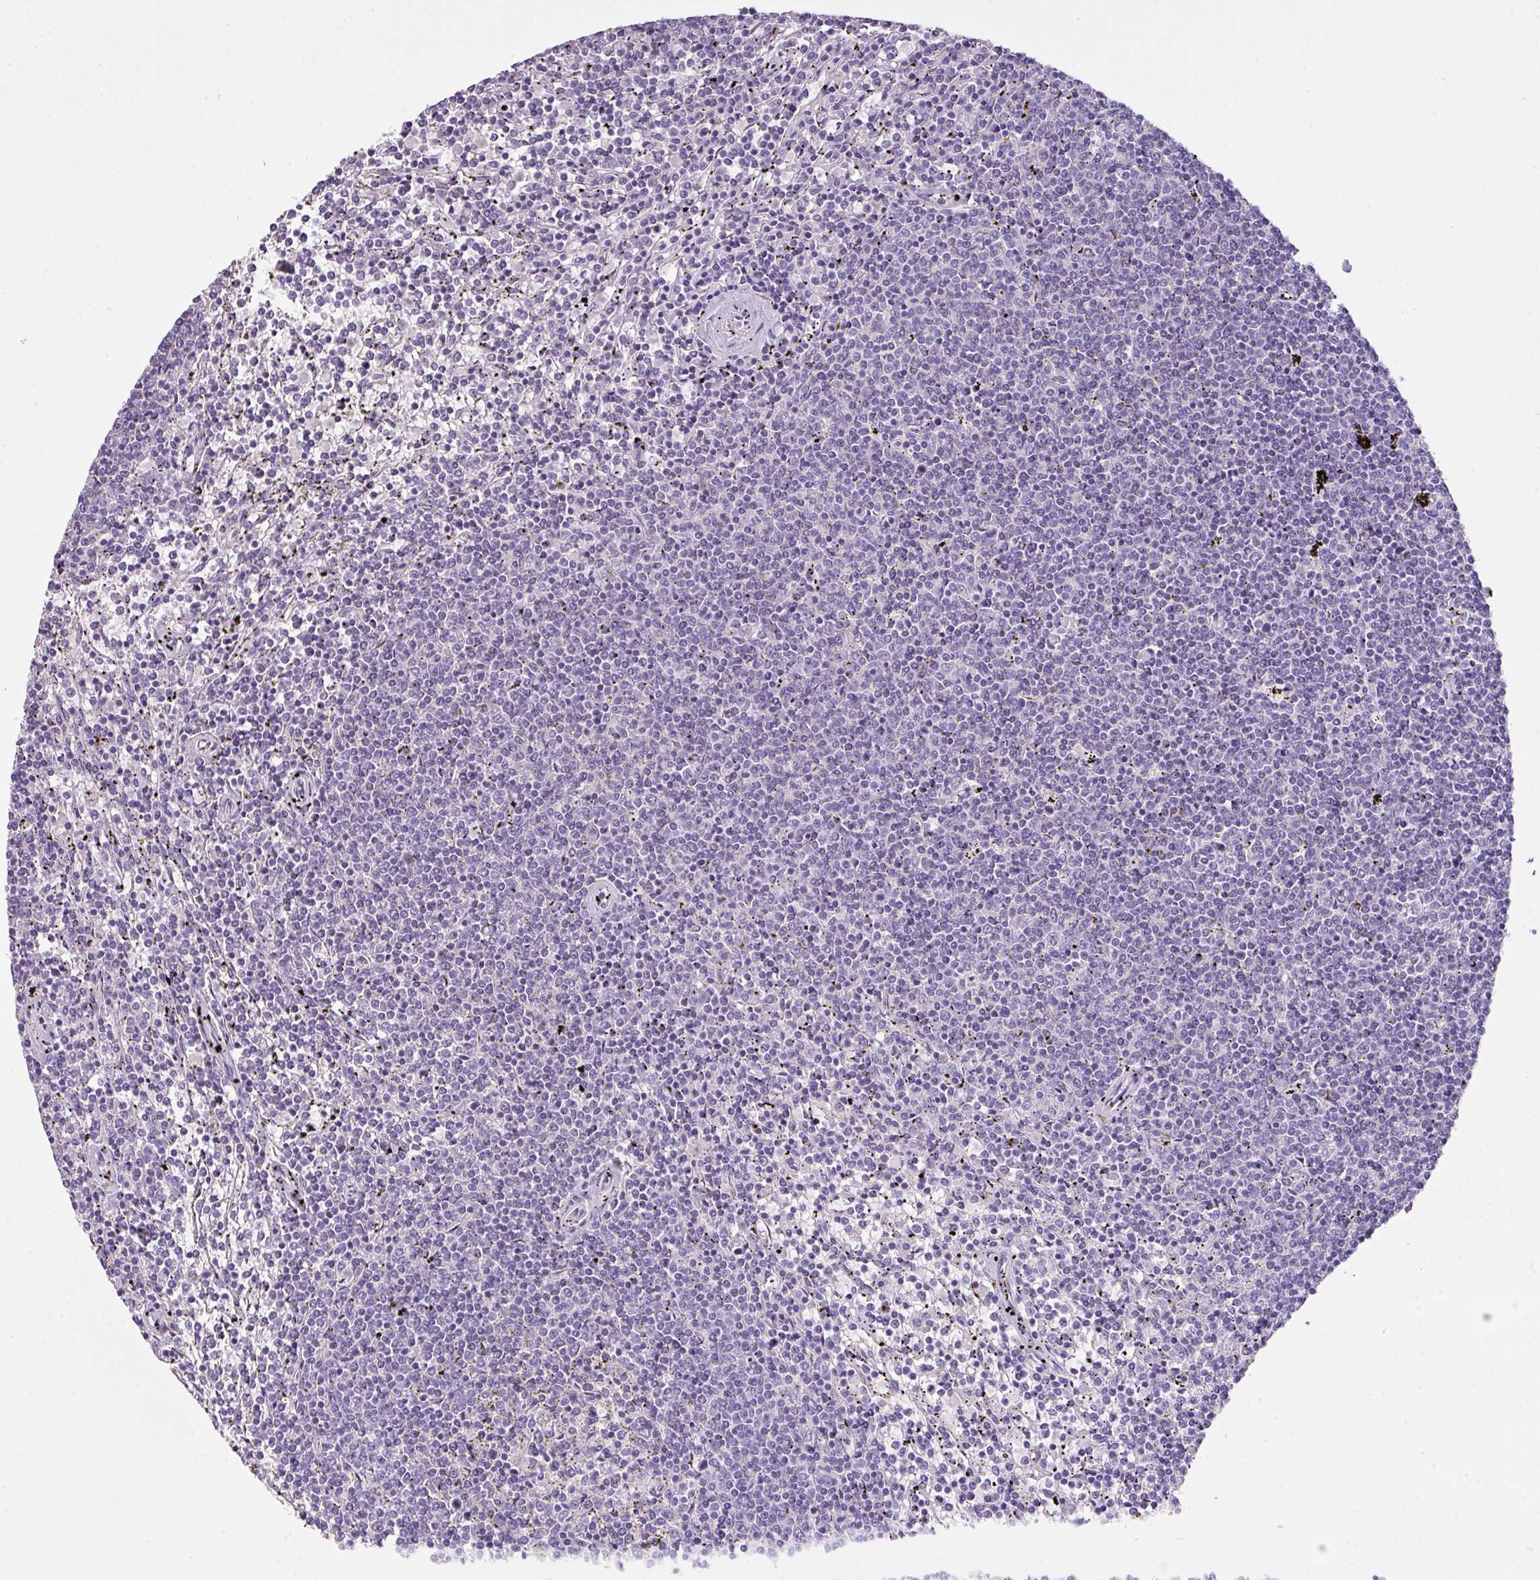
{"staining": {"intensity": "negative", "quantity": "none", "location": "none"}, "tissue": "lymphoma", "cell_type": "Tumor cells", "image_type": "cancer", "snomed": [{"axis": "morphology", "description": "Malignant lymphoma, non-Hodgkin's type, Low grade"}, {"axis": "topography", "description": "Spleen"}], "caption": "This is an immunohistochemistry (IHC) image of human malignant lymphoma, non-Hodgkin's type (low-grade). There is no expression in tumor cells.", "gene": "OR6C6", "patient": {"sex": "female", "age": 50}}